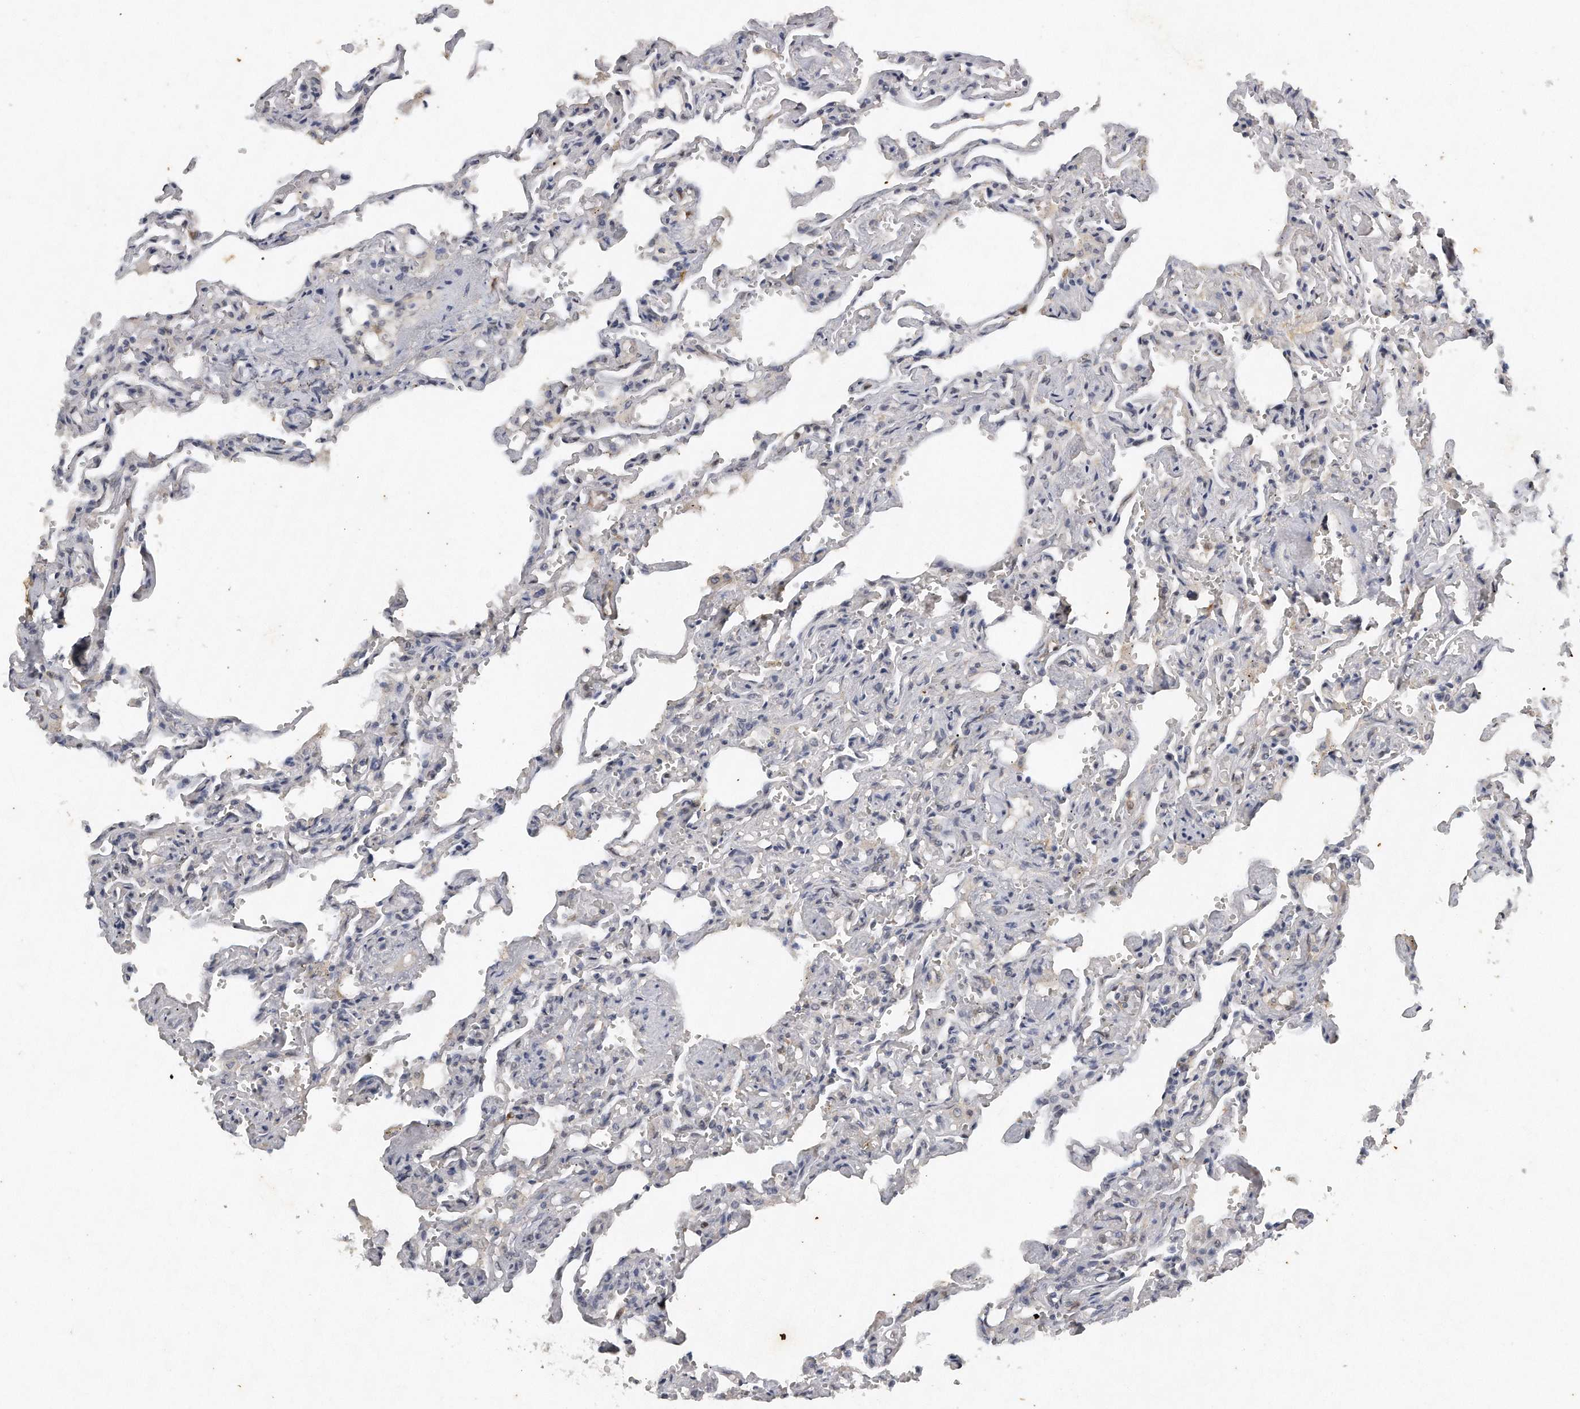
{"staining": {"intensity": "negative", "quantity": "none", "location": "none"}, "tissue": "lung", "cell_type": "Alveolar cells", "image_type": "normal", "snomed": [{"axis": "morphology", "description": "Normal tissue, NOS"}, {"axis": "topography", "description": "Lung"}], "caption": "DAB immunohistochemical staining of unremarkable human lung shows no significant staining in alveolar cells.", "gene": "CAMK1", "patient": {"sex": "male", "age": 21}}